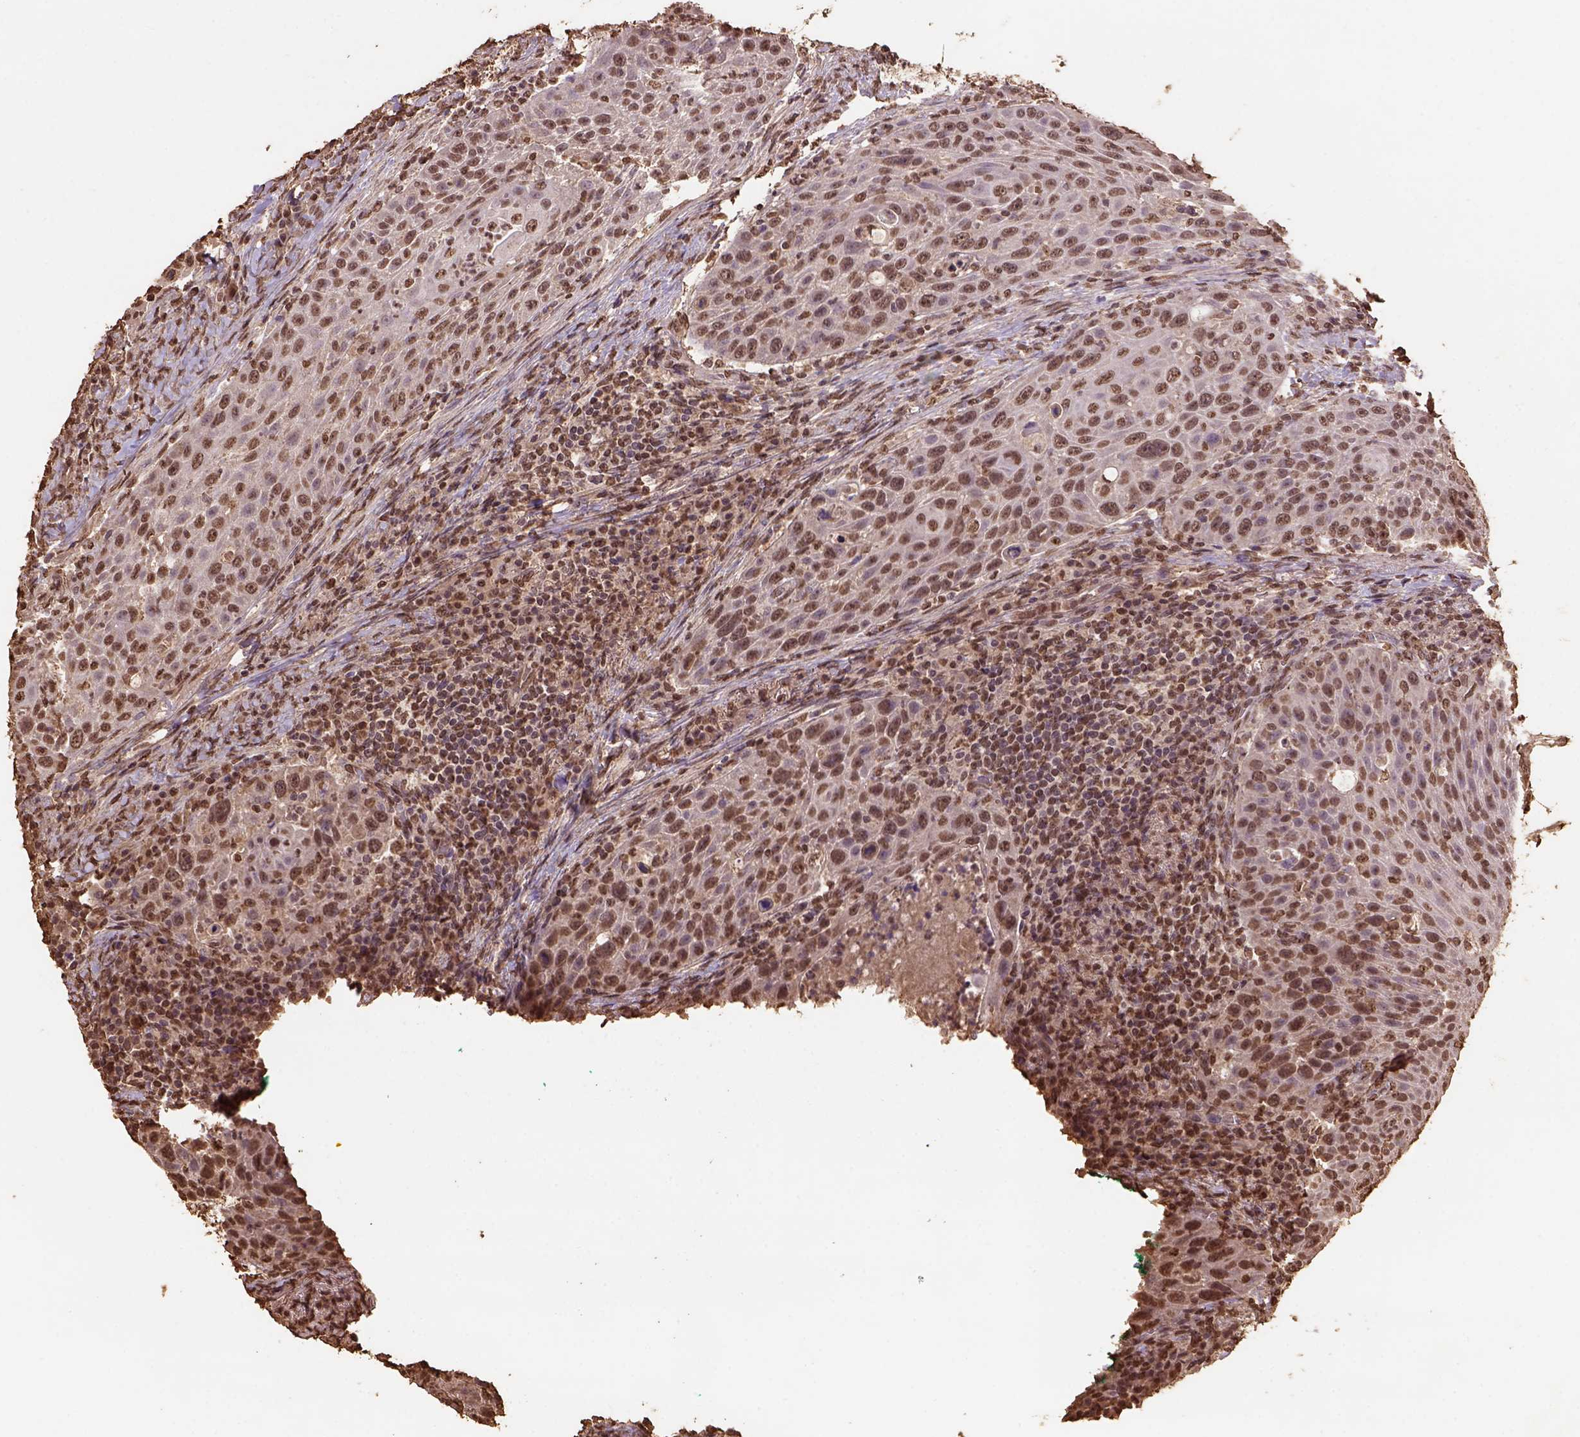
{"staining": {"intensity": "moderate", "quantity": ">75%", "location": "nuclear"}, "tissue": "head and neck cancer", "cell_type": "Tumor cells", "image_type": "cancer", "snomed": [{"axis": "morphology", "description": "Squamous cell carcinoma, NOS"}, {"axis": "topography", "description": "Head-Neck"}], "caption": "Brown immunohistochemical staining in head and neck cancer (squamous cell carcinoma) demonstrates moderate nuclear expression in approximately >75% of tumor cells. (DAB (3,3'-diaminobenzidine) = brown stain, brightfield microscopy at high magnification).", "gene": "CSTF2T", "patient": {"sex": "male", "age": 69}}